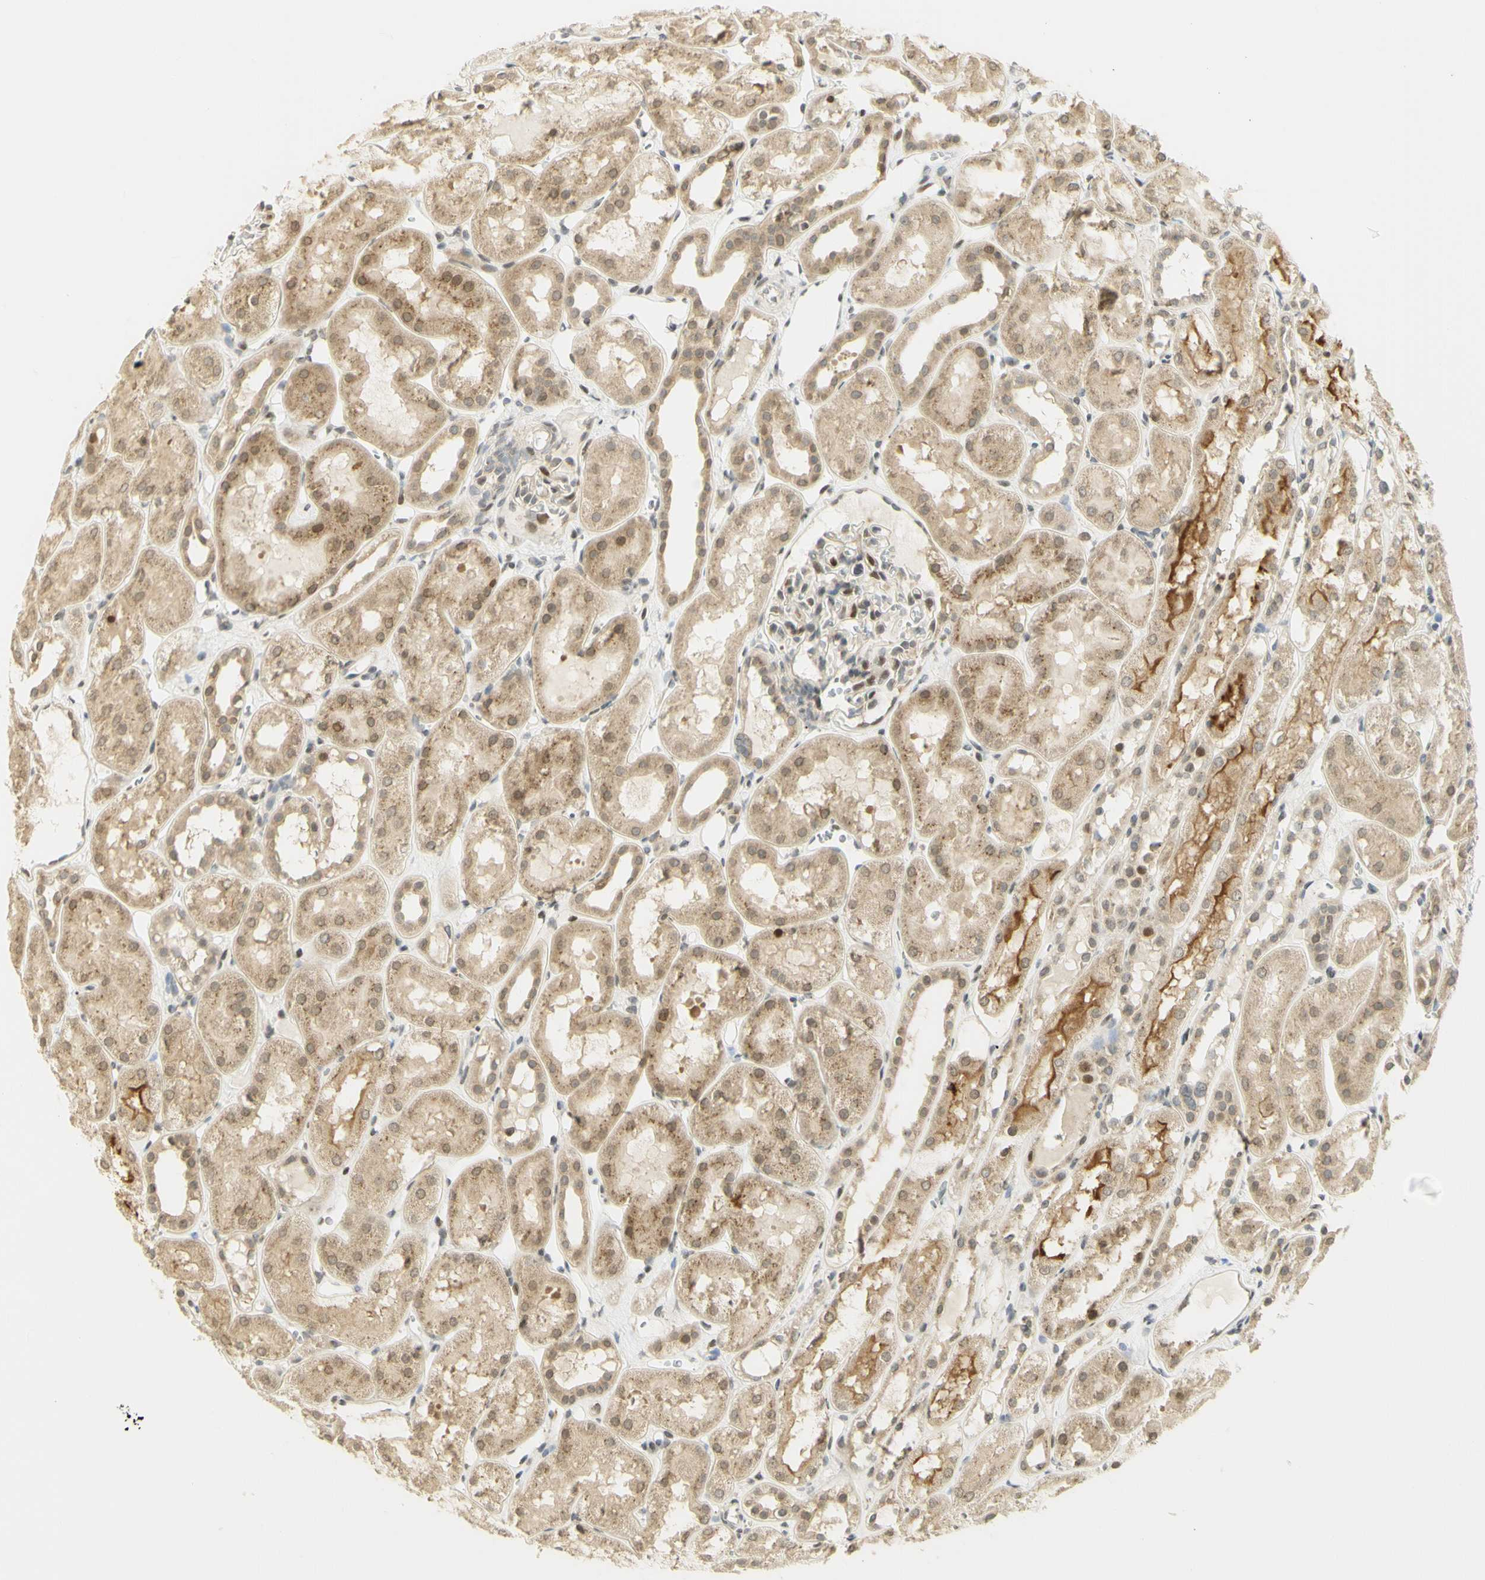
{"staining": {"intensity": "weak", "quantity": "<25%", "location": "nuclear"}, "tissue": "kidney", "cell_type": "Cells in glomeruli", "image_type": "normal", "snomed": [{"axis": "morphology", "description": "Normal tissue, NOS"}, {"axis": "topography", "description": "Kidney"}, {"axis": "topography", "description": "Urinary bladder"}], "caption": "Immunohistochemistry image of normal kidney stained for a protein (brown), which reveals no expression in cells in glomeruli.", "gene": "KIF11", "patient": {"sex": "male", "age": 16}}